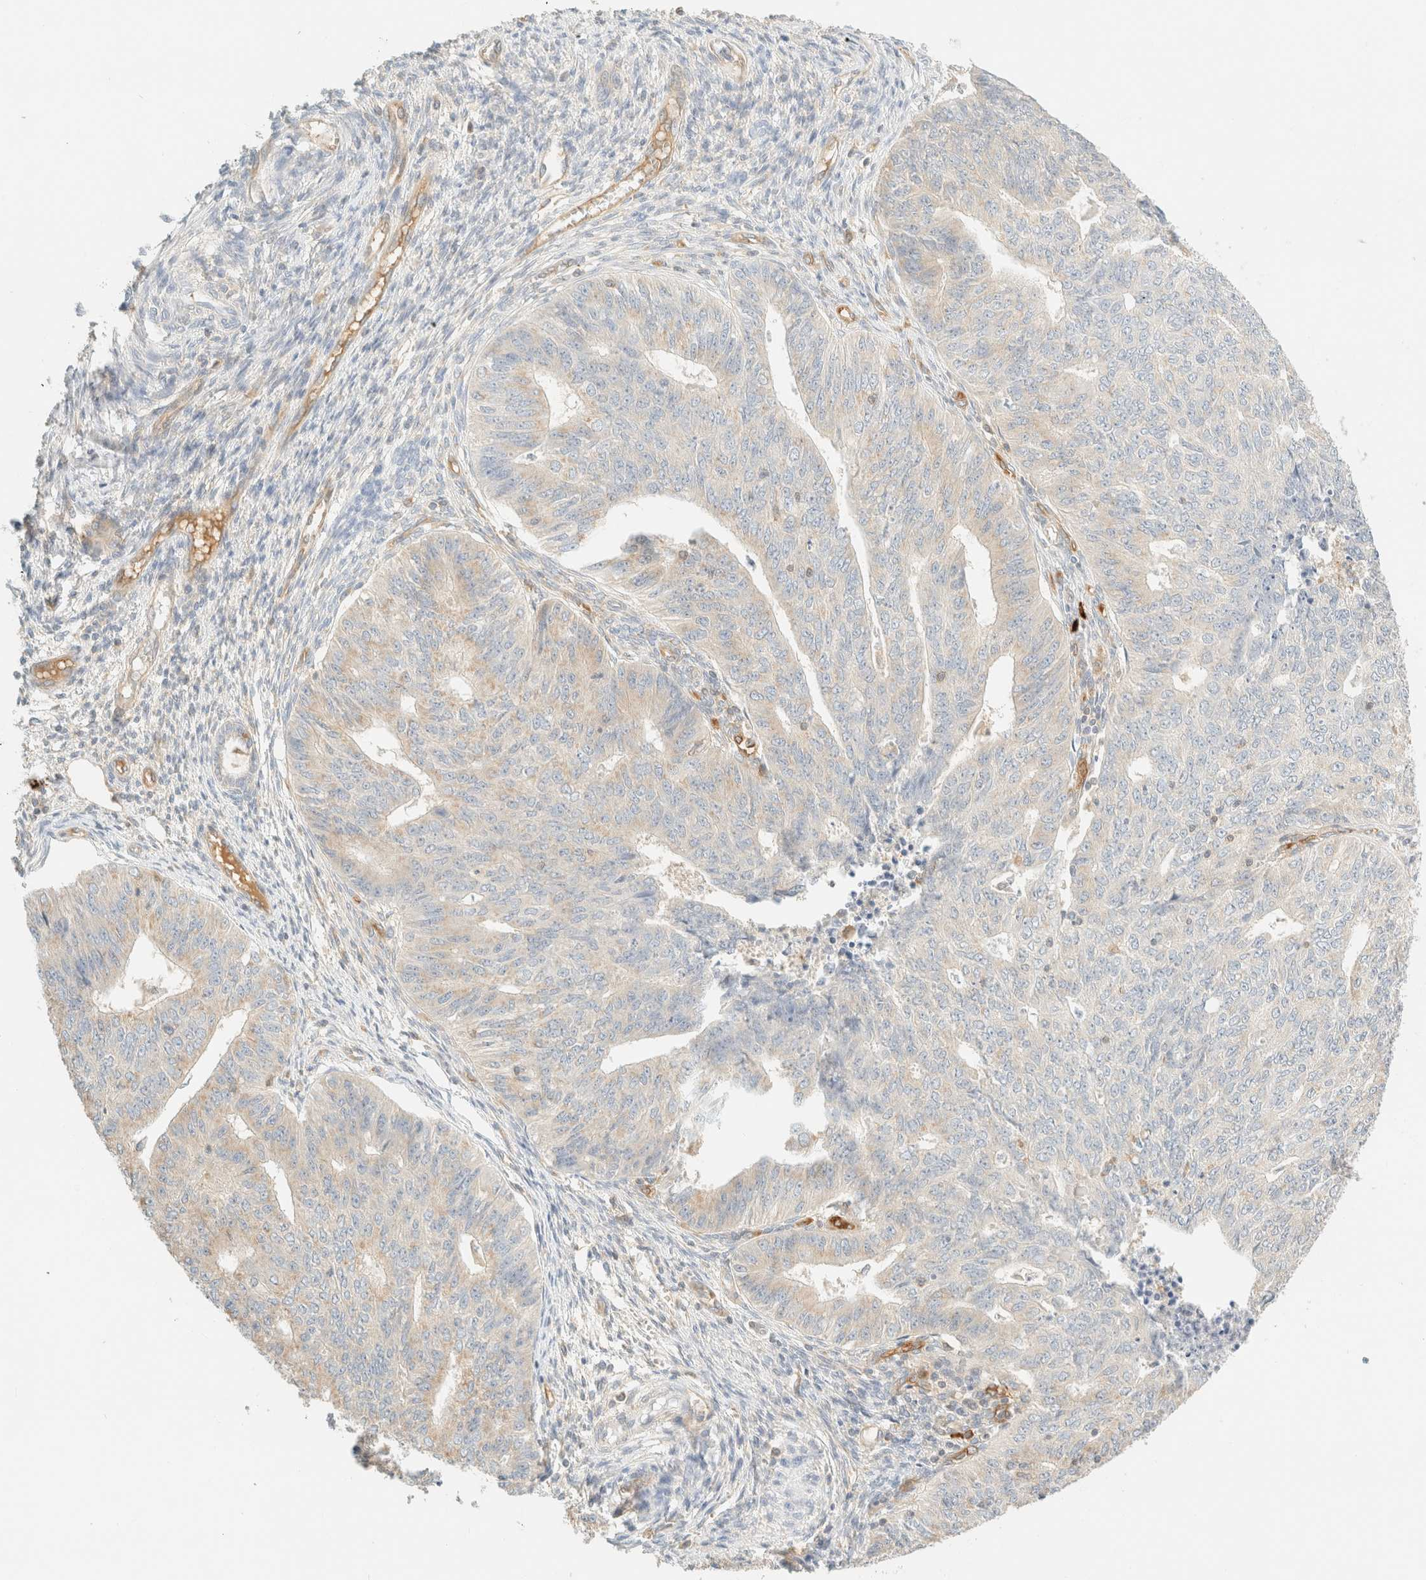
{"staining": {"intensity": "negative", "quantity": "none", "location": "none"}, "tissue": "endometrial cancer", "cell_type": "Tumor cells", "image_type": "cancer", "snomed": [{"axis": "morphology", "description": "Adenocarcinoma, NOS"}, {"axis": "topography", "description": "Endometrium"}], "caption": "Immunohistochemical staining of human endometrial cancer displays no significant expression in tumor cells.", "gene": "FHOD1", "patient": {"sex": "female", "age": 32}}